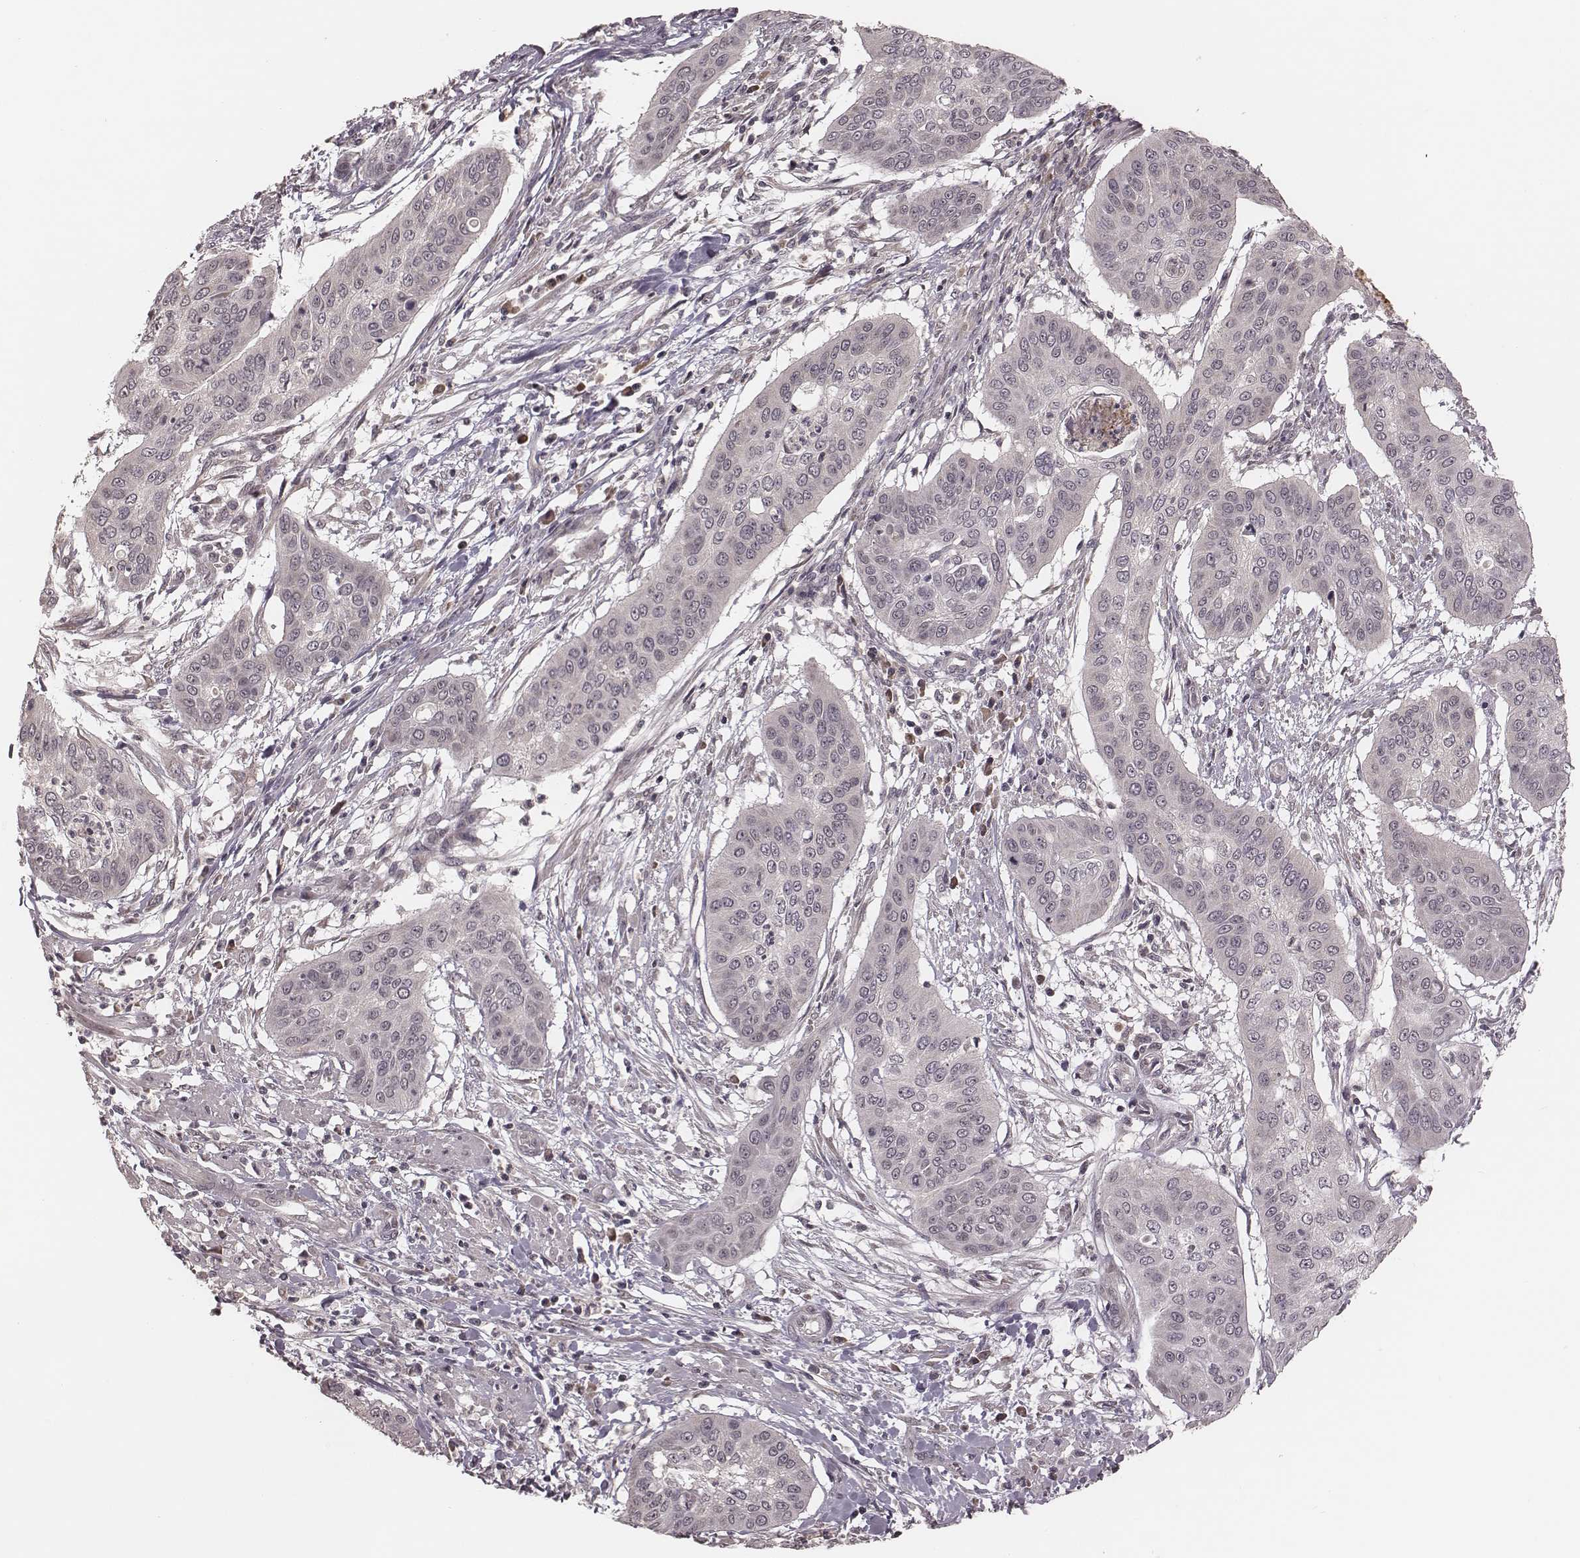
{"staining": {"intensity": "negative", "quantity": "none", "location": "none"}, "tissue": "cervical cancer", "cell_type": "Tumor cells", "image_type": "cancer", "snomed": [{"axis": "morphology", "description": "Squamous cell carcinoma, NOS"}, {"axis": "topography", "description": "Cervix"}], "caption": "Immunohistochemical staining of human squamous cell carcinoma (cervical) demonstrates no significant expression in tumor cells.", "gene": "IL5", "patient": {"sex": "female", "age": 39}}